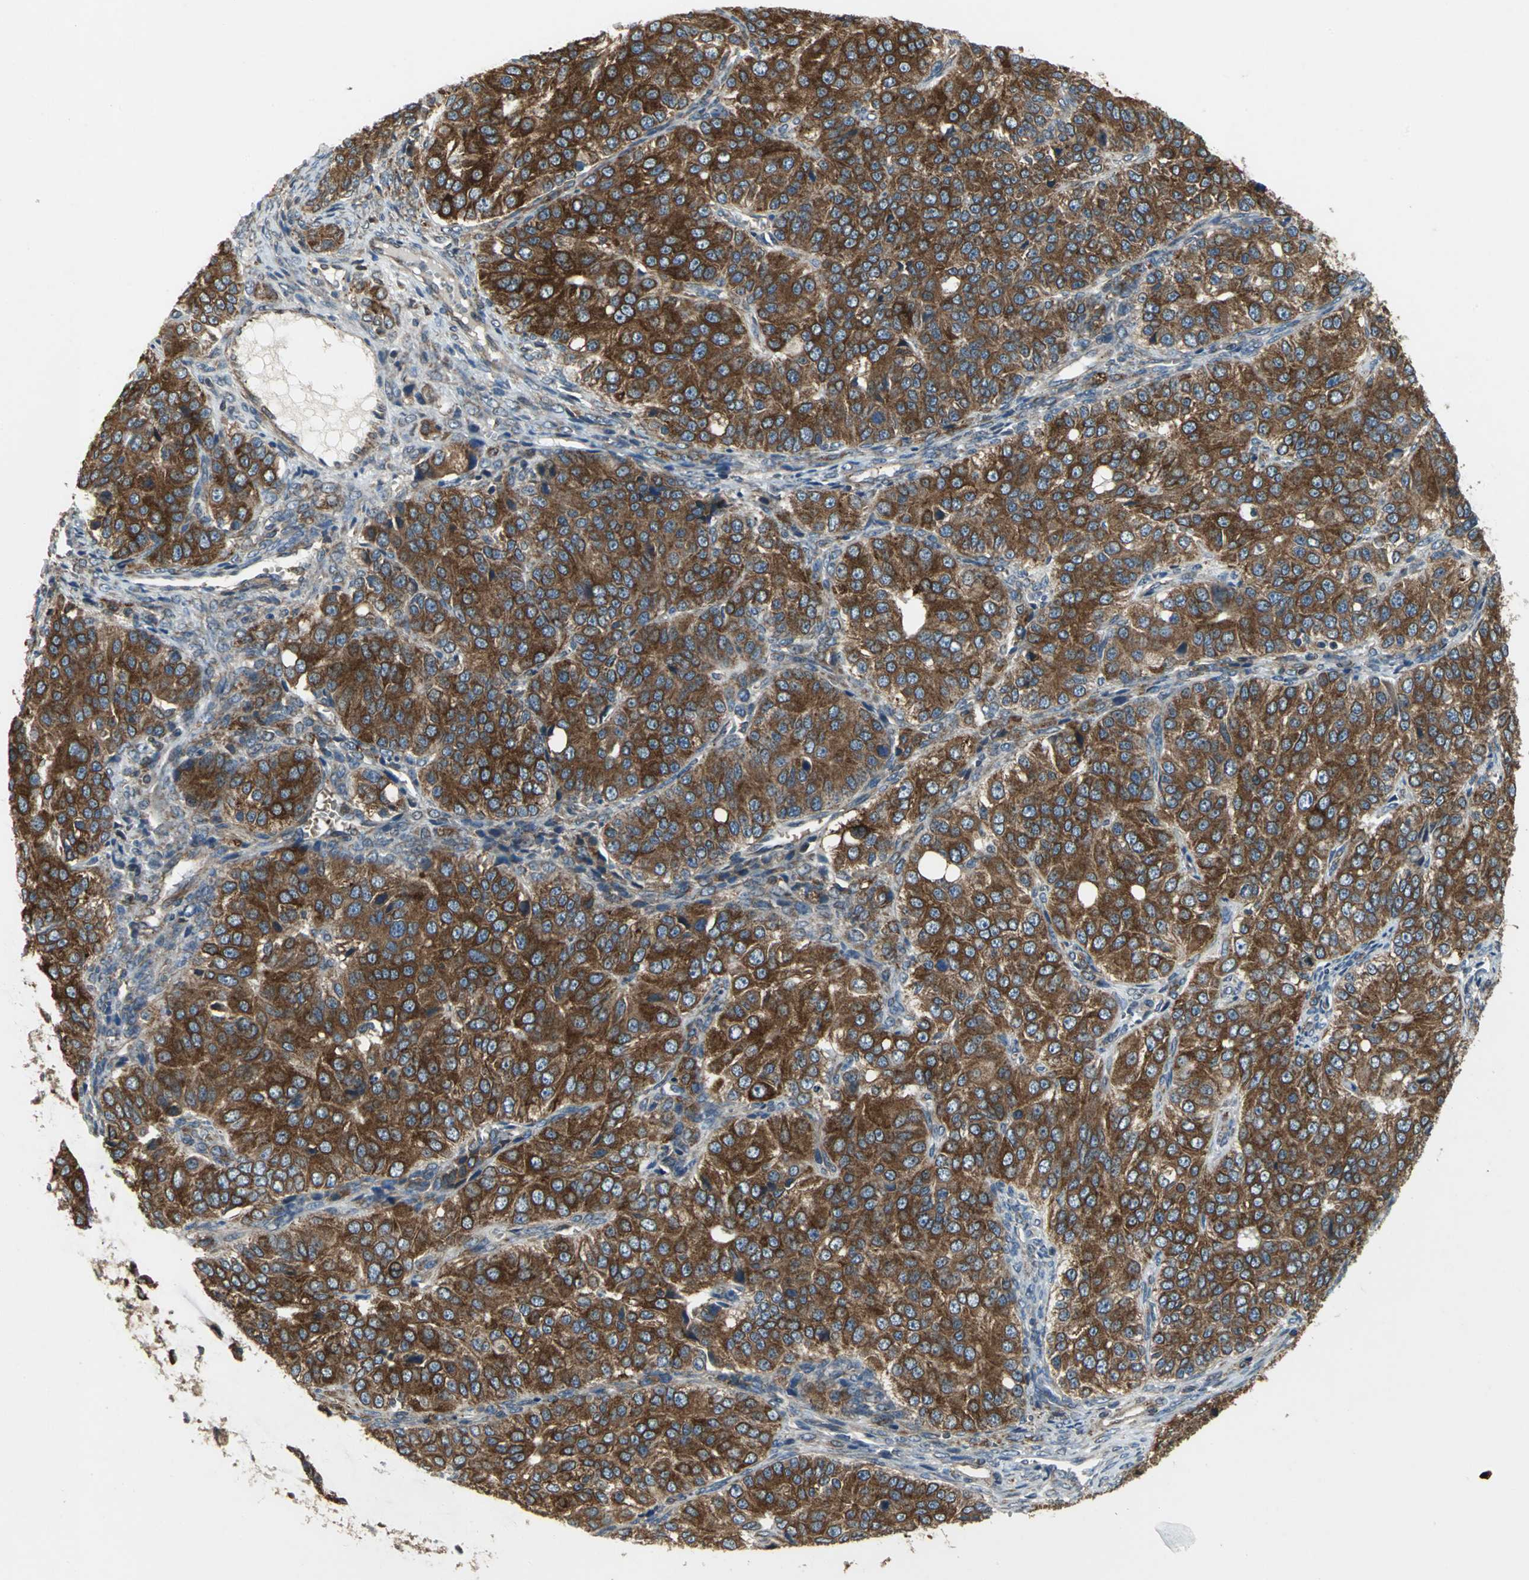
{"staining": {"intensity": "moderate", "quantity": ">75%", "location": "cytoplasmic/membranous"}, "tissue": "ovarian cancer", "cell_type": "Tumor cells", "image_type": "cancer", "snomed": [{"axis": "morphology", "description": "Carcinoma, endometroid"}, {"axis": "topography", "description": "Ovary"}], "caption": "Moderate cytoplasmic/membranous staining for a protein is identified in approximately >75% of tumor cells of endometroid carcinoma (ovarian) using immunohistochemistry.", "gene": "SYVN1", "patient": {"sex": "female", "age": 51}}